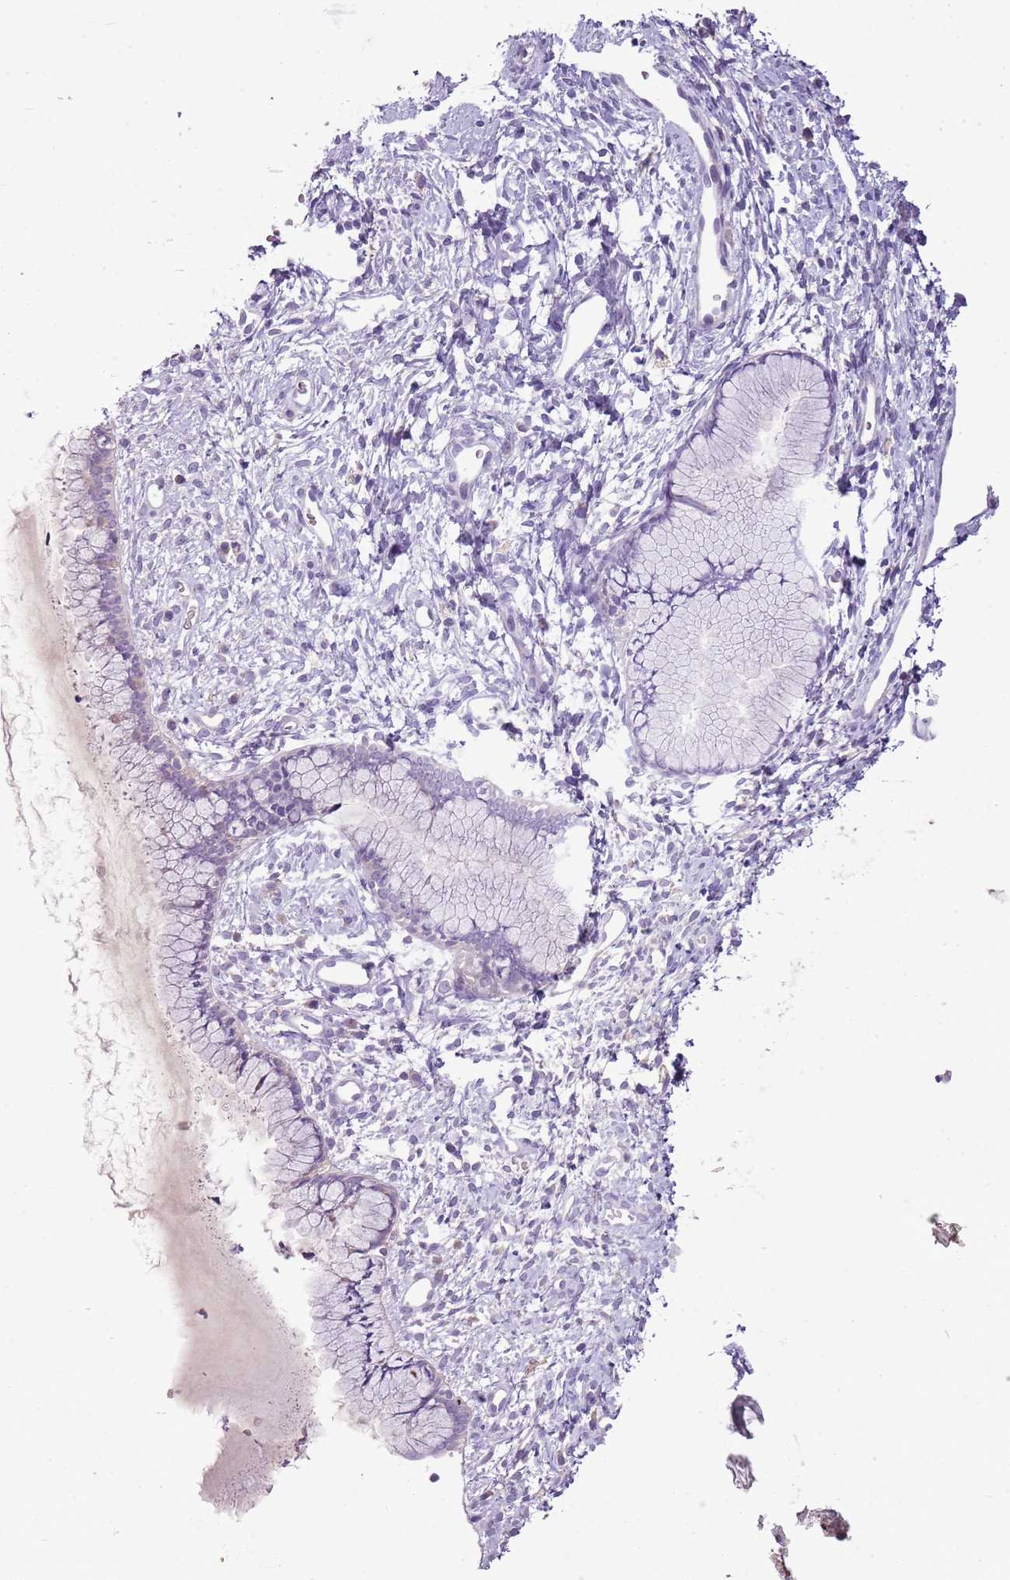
{"staining": {"intensity": "negative", "quantity": "none", "location": "none"}, "tissue": "cervix", "cell_type": "Glandular cells", "image_type": "normal", "snomed": [{"axis": "morphology", "description": "Normal tissue, NOS"}, {"axis": "topography", "description": "Cervix"}], "caption": "Human cervix stained for a protein using immunohistochemistry (IHC) shows no expression in glandular cells.", "gene": "SCAMP5", "patient": {"sex": "female", "age": 42}}